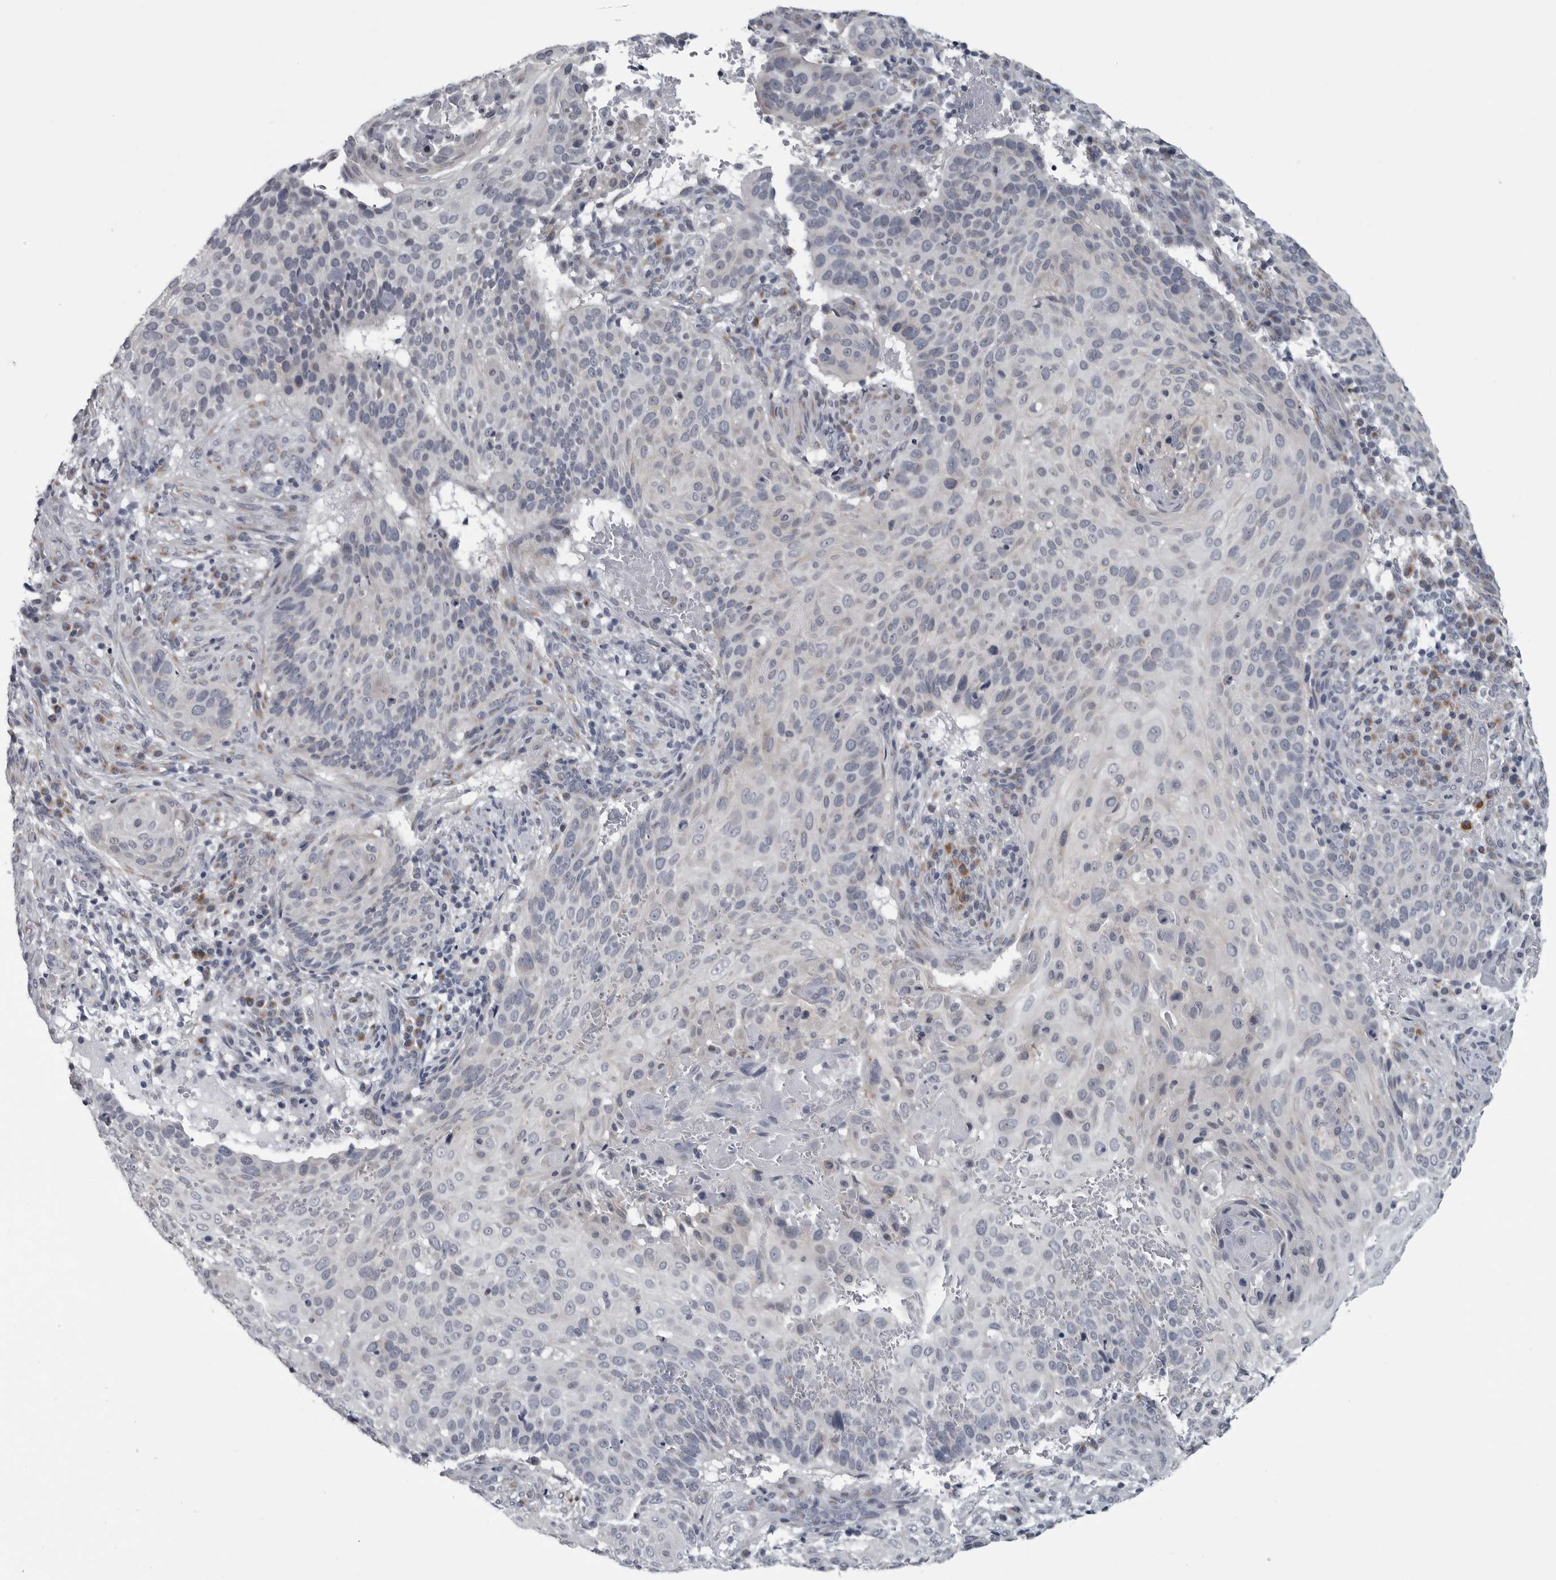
{"staining": {"intensity": "negative", "quantity": "none", "location": "none"}, "tissue": "cervical cancer", "cell_type": "Tumor cells", "image_type": "cancer", "snomed": [{"axis": "morphology", "description": "Squamous cell carcinoma, NOS"}, {"axis": "topography", "description": "Cervix"}], "caption": "This histopathology image is of cervical cancer (squamous cell carcinoma) stained with immunohistochemistry to label a protein in brown with the nuclei are counter-stained blue. There is no expression in tumor cells.", "gene": "MYOC", "patient": {"sex": "female", "age": 74}}